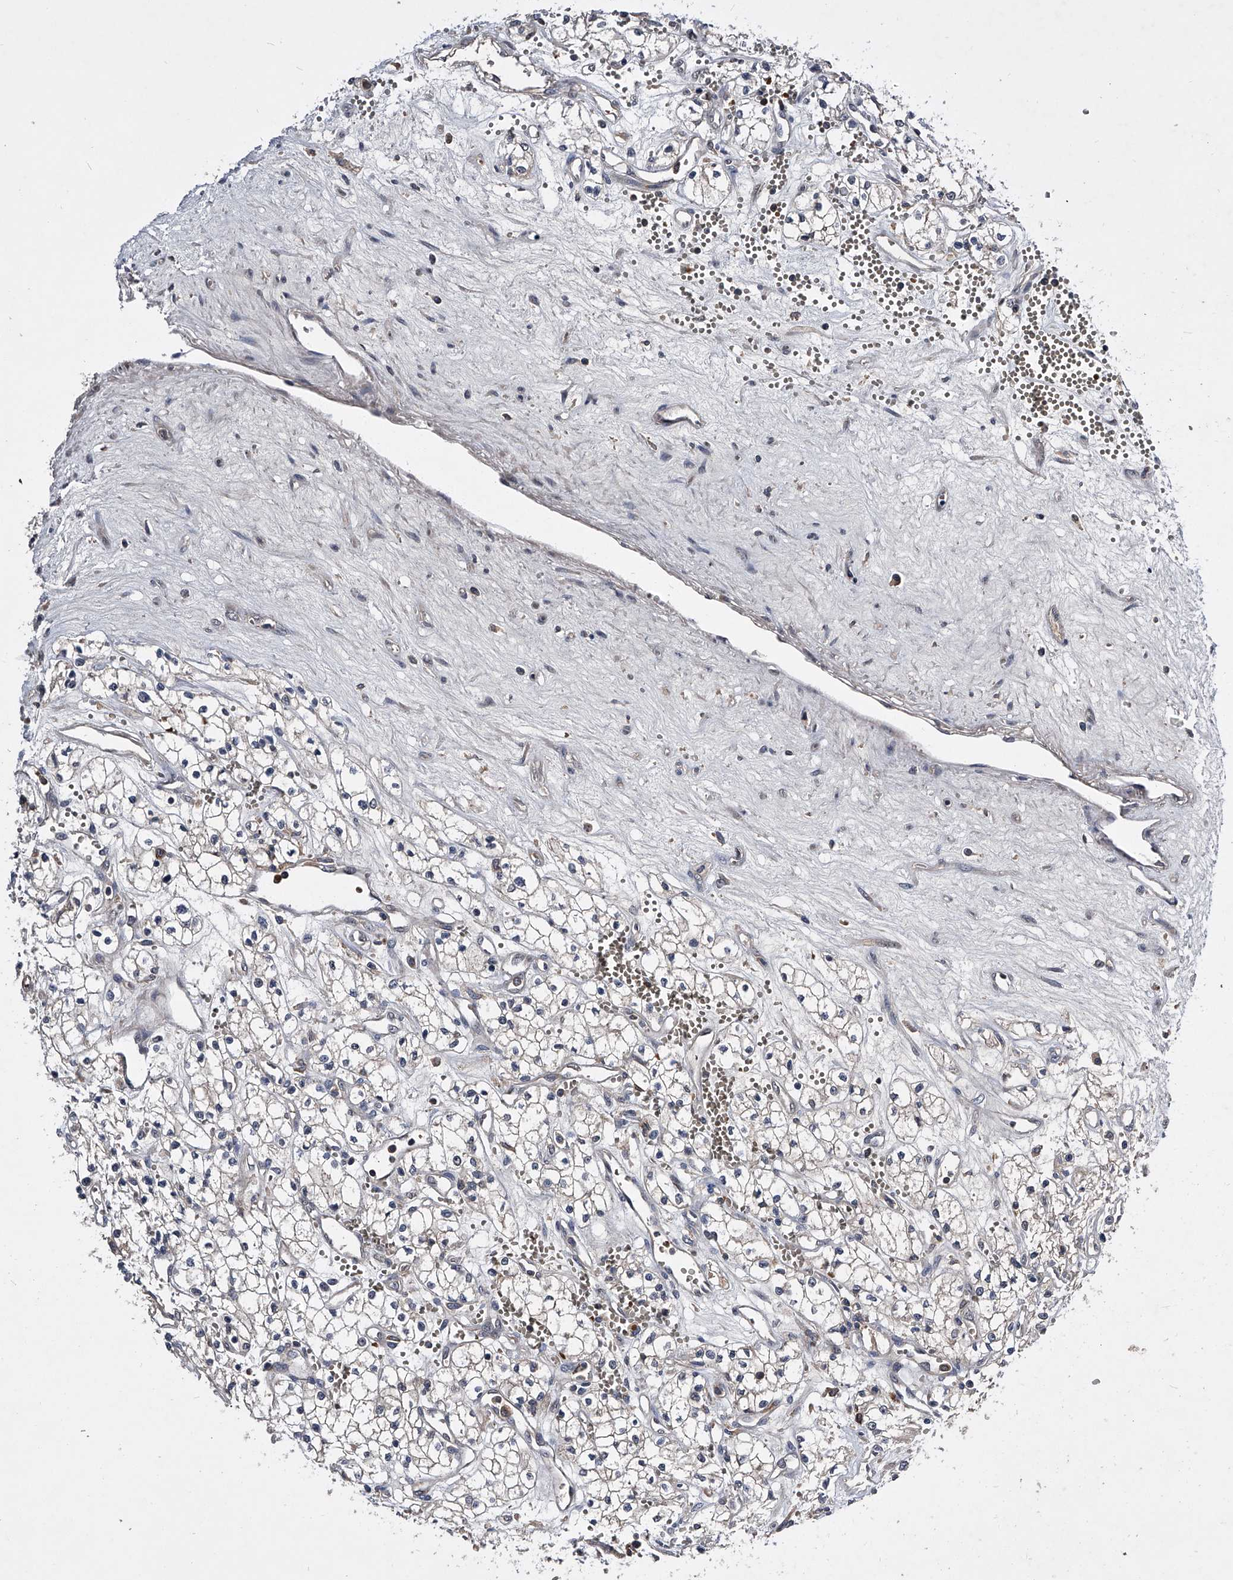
{"staining": {"intensity": "negative", "quantity": "none", "location": "none"}, "tissue": "renal cancer", "cell_type": "Tumor cells", "image_type": "cancer", "snomed": [{"axis": "morphology", "description": "Adenocarcinoma, NOS"}, {"axis": "topography", "description": "Kidney"}], "caption": "Tumor cells are negative for brown protein staining in renal adenocarcinoma.", "gene": "ZNF30", "patient": {"sex": "male", "age": 59}}